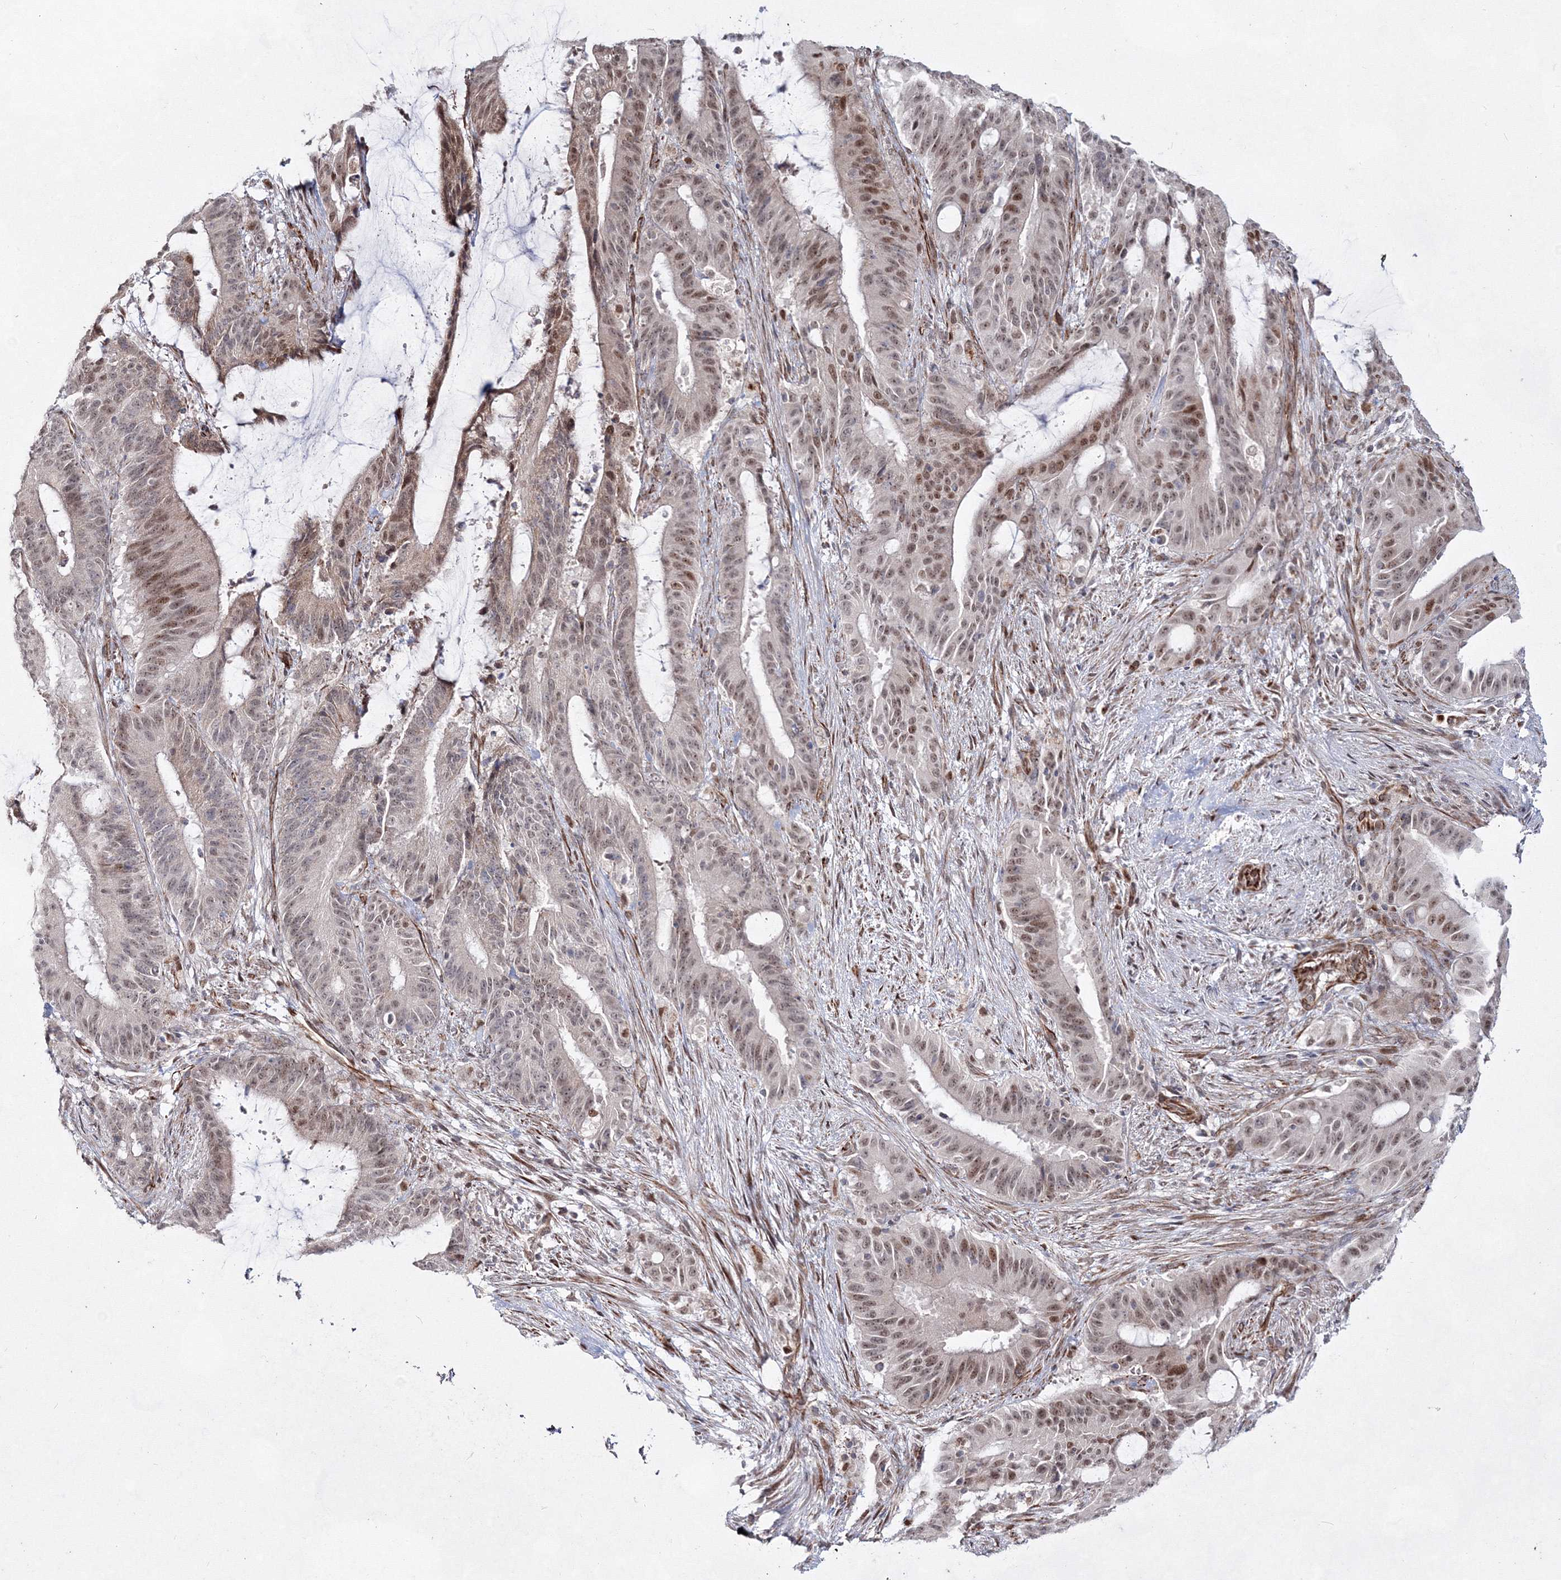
{"staining": {"intensity": "moderate", "quantity": "25%-75%", "location": "nuclear"}, "tissue": "liver cancer", "cell_type": "Tumor cells", "image_type": "cancer", "snomed": [{"axis": "morphology", "description": "Normal tissue, NOS"}, {"axis": "morphology", "description": "Cholangiocarcinoma"}, {"axis": "topography", "description": "Liver"}, {"axis": "topography", "description": "Peripheral nerve tissue"}], "caption": "The image reveals a brown stain indicating the presence of a protein in the nuclear of tumor cells in liver cholangiocarcinoma.", "gene": "SNIP1", "patient": {"sex": "female", "age": 73}}